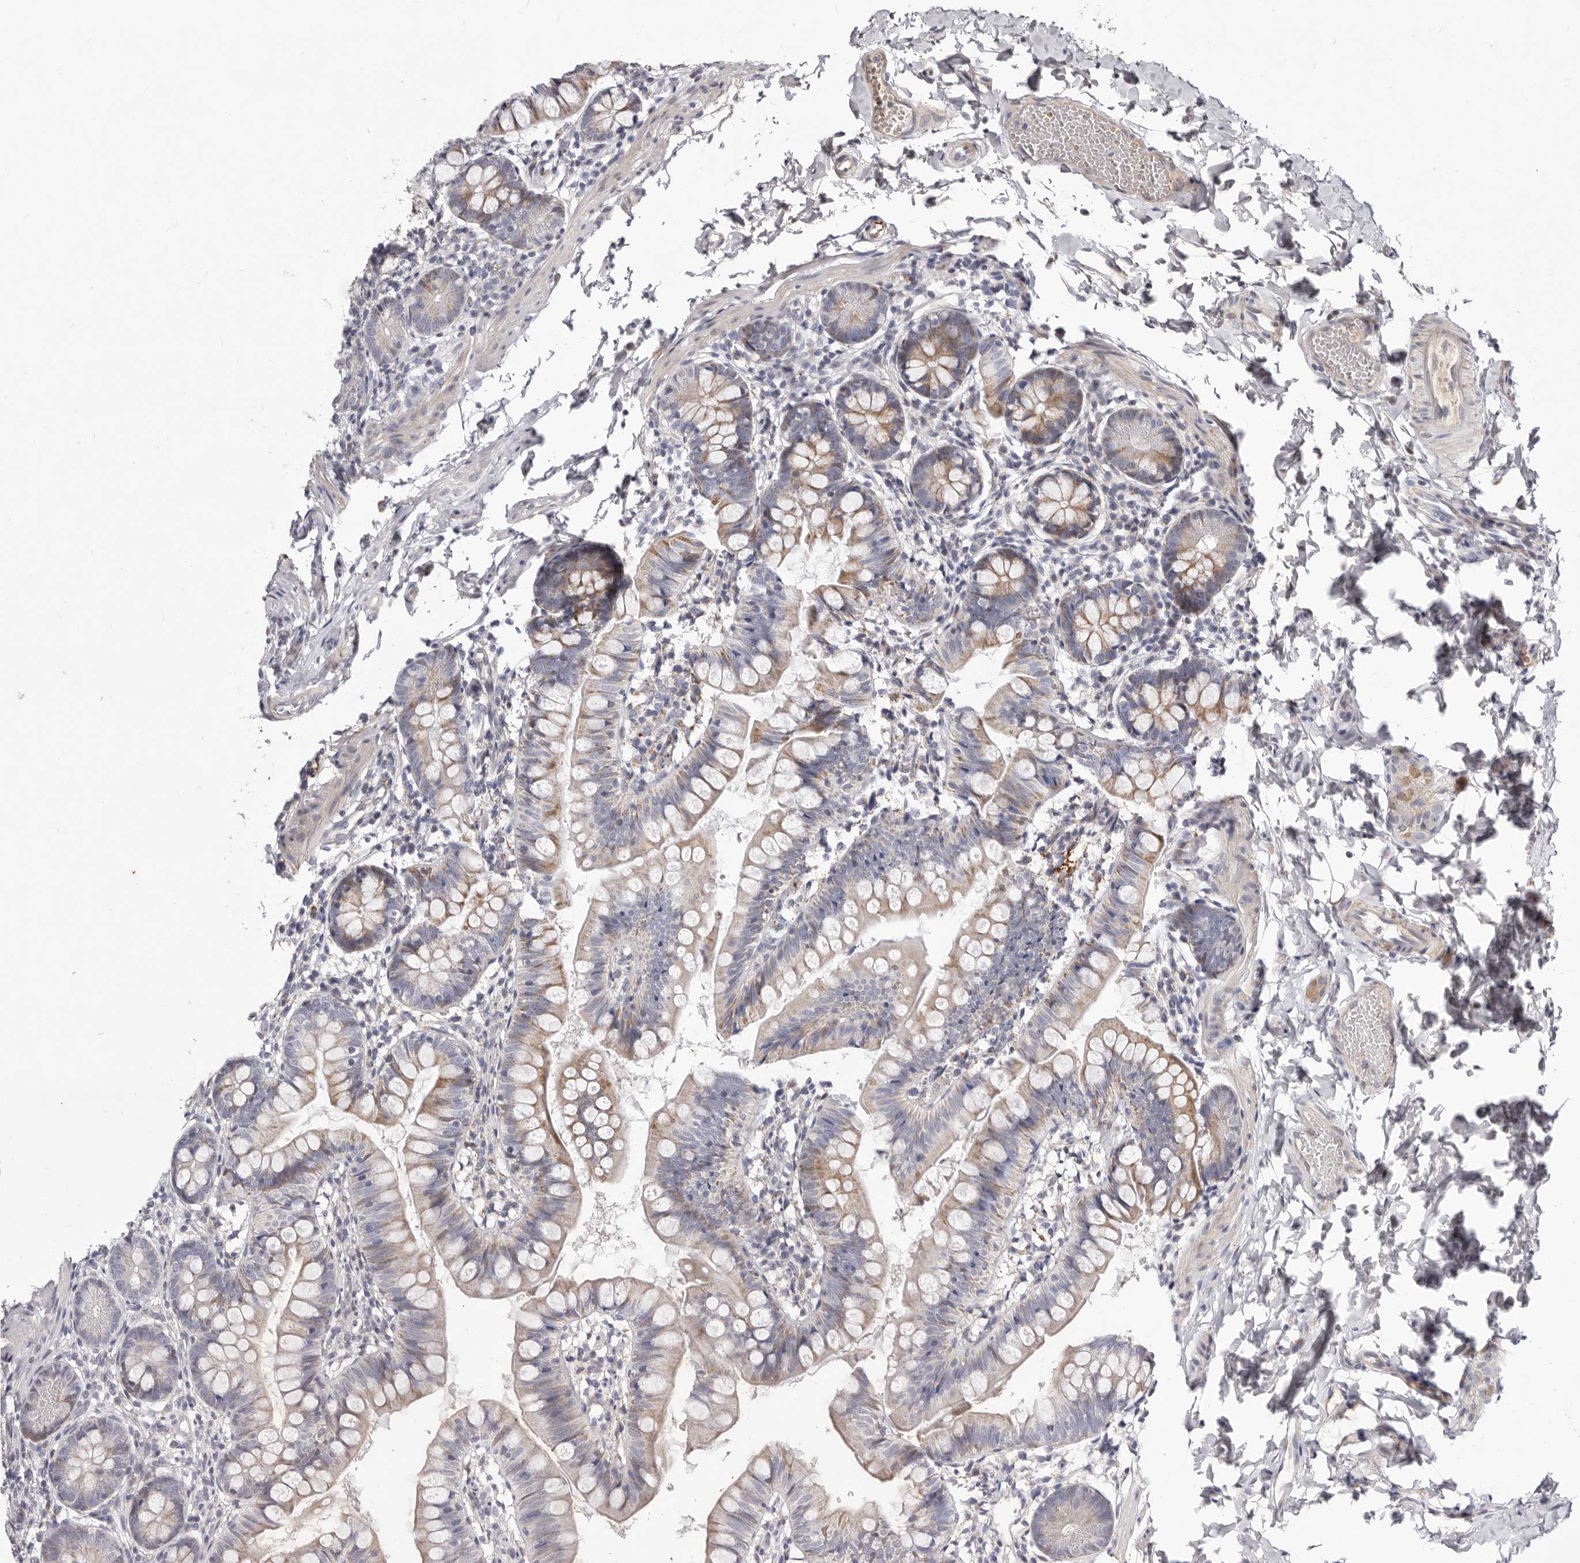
{"staining": {"intensity": "moderate", "quantity": ">75%", "location": "cytoplasmic/membranous"}, "tissue": "small intestine", "cell_type": "Glandular cells", "image_type": "normal", "snomed": [{"axis": "morphology", "description": "Normal tissue, NOS"}, {"axis": "topography", "description": "Small intestine"}], "caption": "The photomicrograph displays immunohistochemical staining of benign small intestine. There is moderate cytoplasmic/membranous expression is identified in about >75% of glandular cells.", "gene": "NUBPL", "patient": {"sex": "male", "age": 7}}